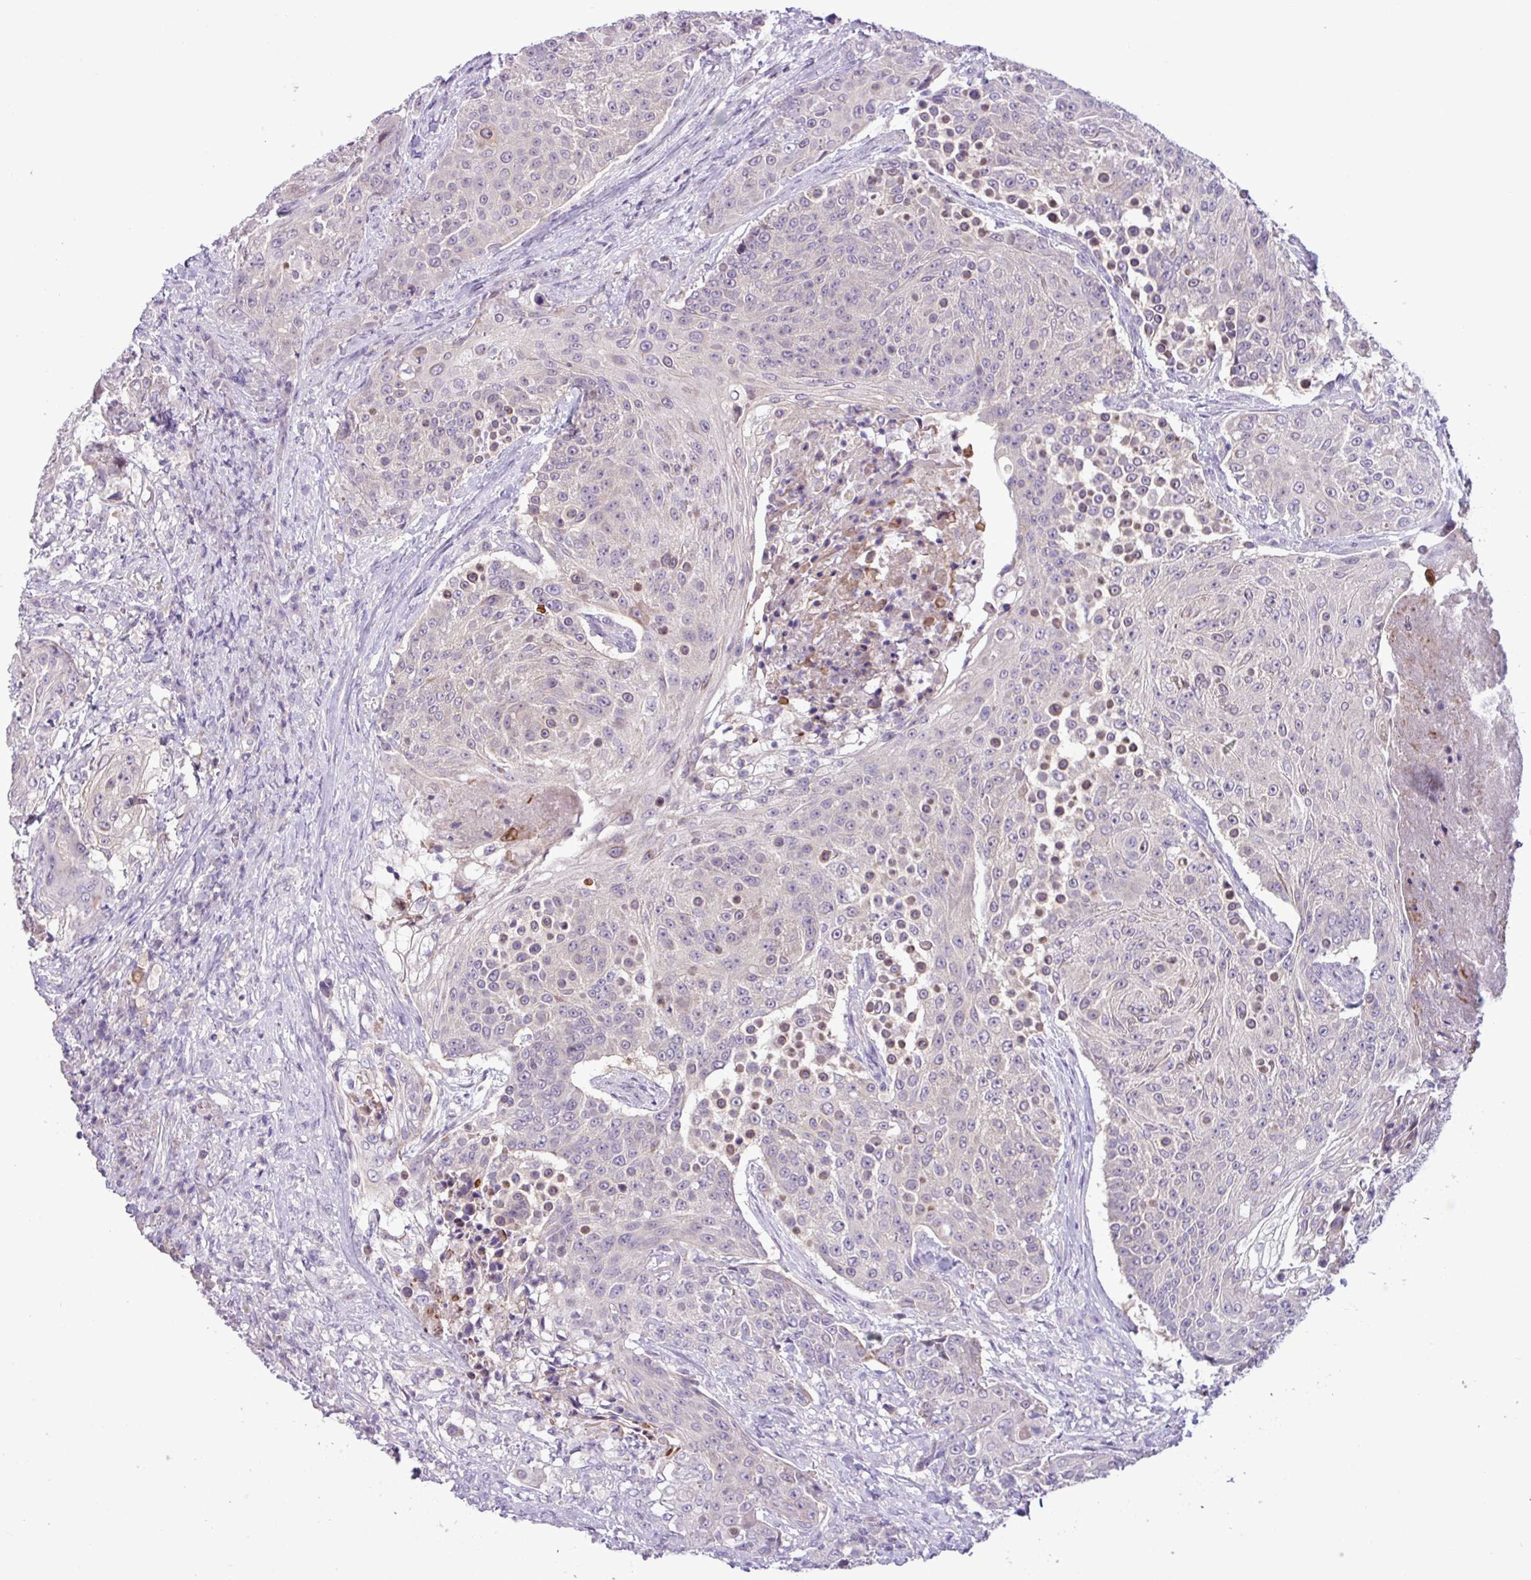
{"staining": {"intensity": "negative", "quantity": "none", "location": "none"}, "tissue": "urothelial cancer", "cell_type": "Tumor cells", "image_type": "cancer", "snomed": [{"axis": "morphology", "description": "Urothelial carcinoma, High grade"}, {"axis": "topography", "description": "Urinary bladder"}], "caption": "Urothelial cancer stained for a protein using IHC reveals no staining tumor cells.", "gene": "PNLDC1", "patient": {"sex": "female", "age": 63}}